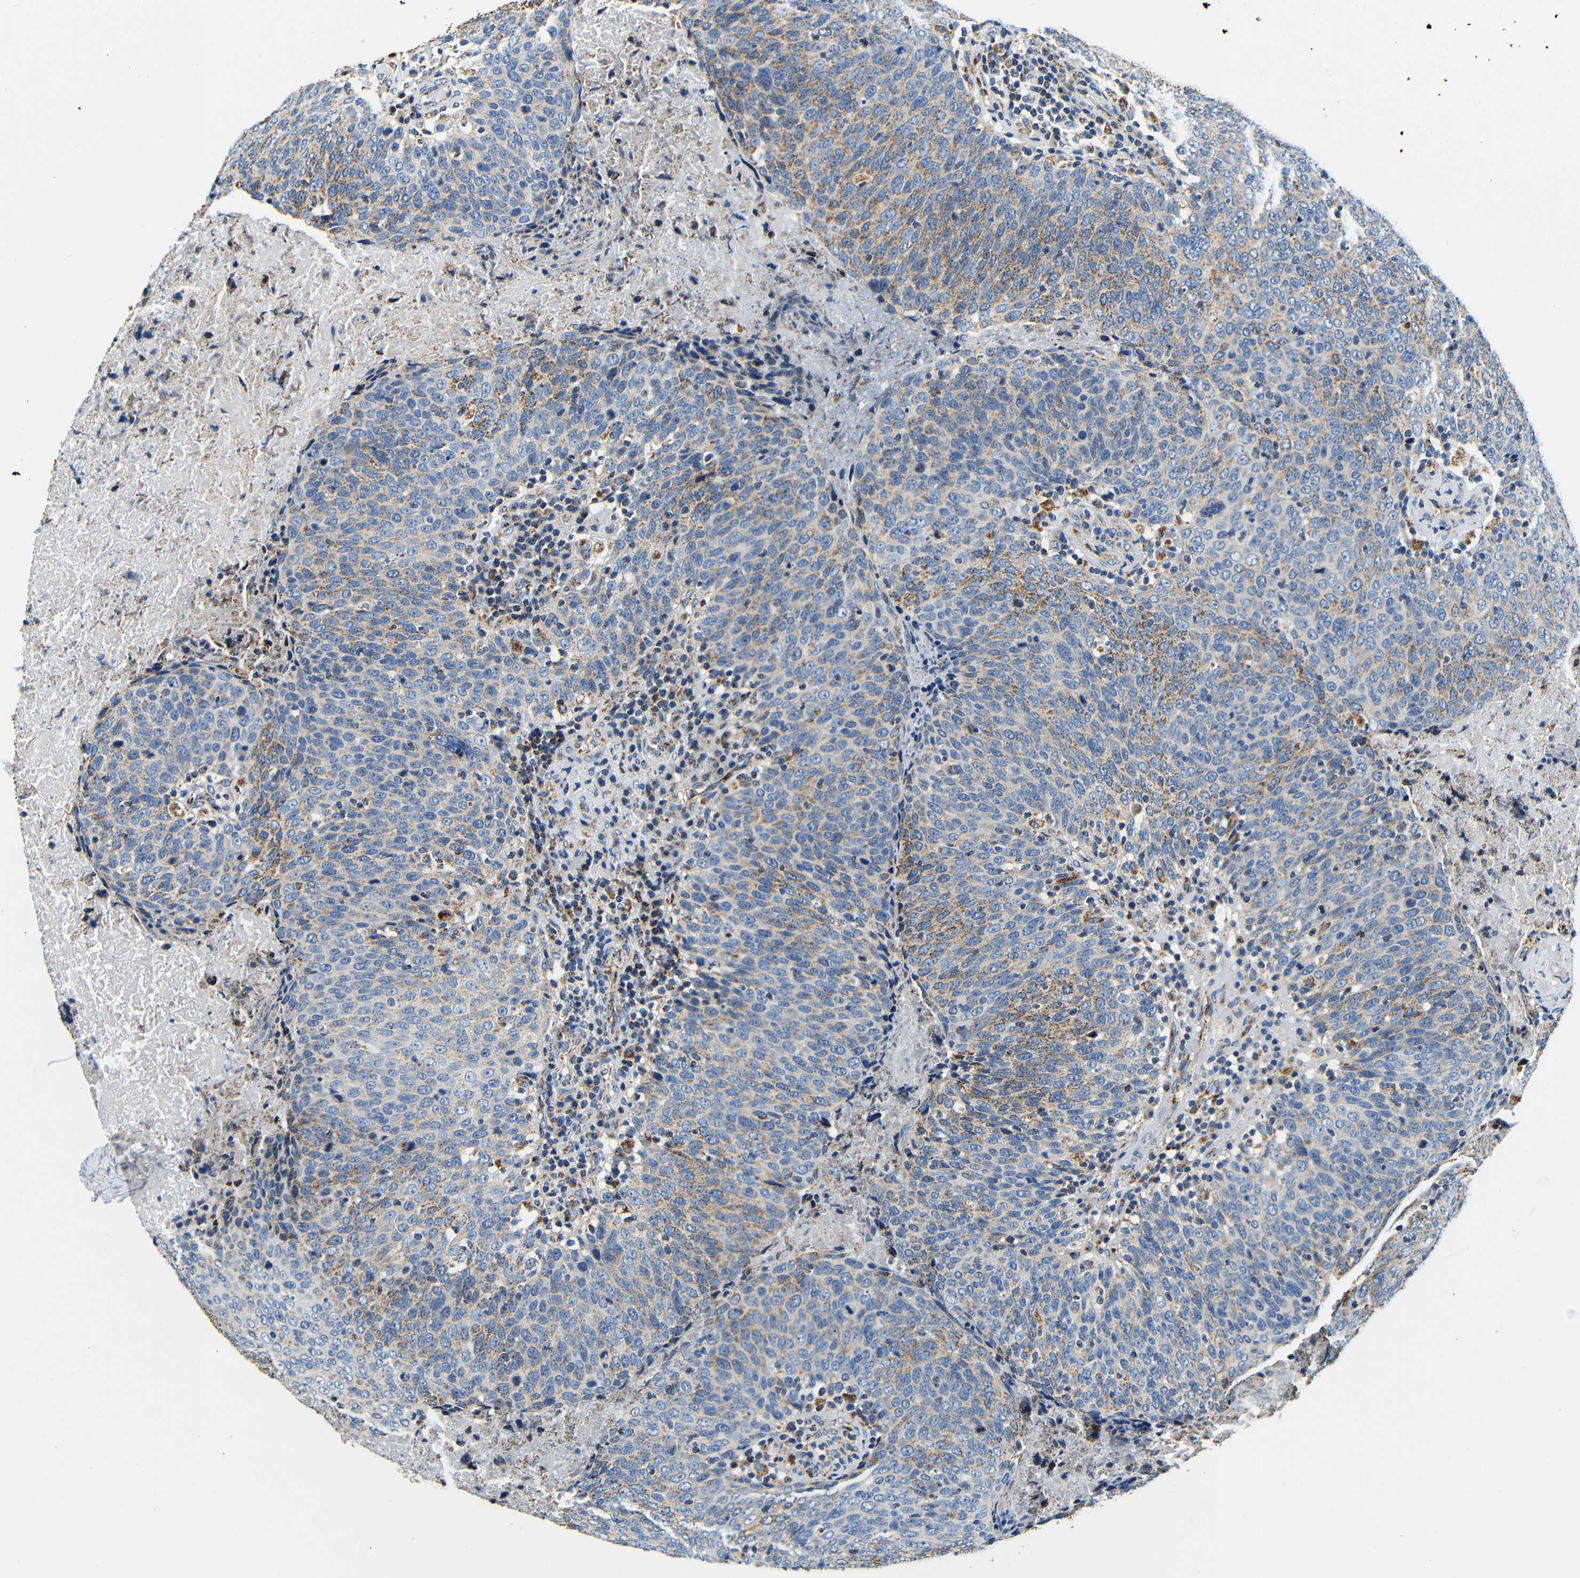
{"staining": {"intensity": "moderate", "quantity": "25%-75%", "location": "cytoplasmic/membranous"}, "tissue": "head and neck cancer", "cell_type": "Tumor cells", "image_type": "cancer", "snomed": [{"axis": "morphology", "description": "Squamous cell carcinoma, NOS"}, {"axis": "morphology", "description": "Squamous cell carcinoma, metastatic, NOS"}, {"axis": "topography", "description": "Lymph node"}, {"axis": "topography", "description": "Head-Neck"}], "caption": "This image exhibits head and neck squamous cell carcinoma stained with immunohistochemistry (IHC) to label a protein in brown. The cytoplasmic/membranous of tumor cells show moderate positivity for the protein. Nuclei are counter-stained blue.", "gene": "GALNT18", "patient": {"sex": "male", "age": 62}}